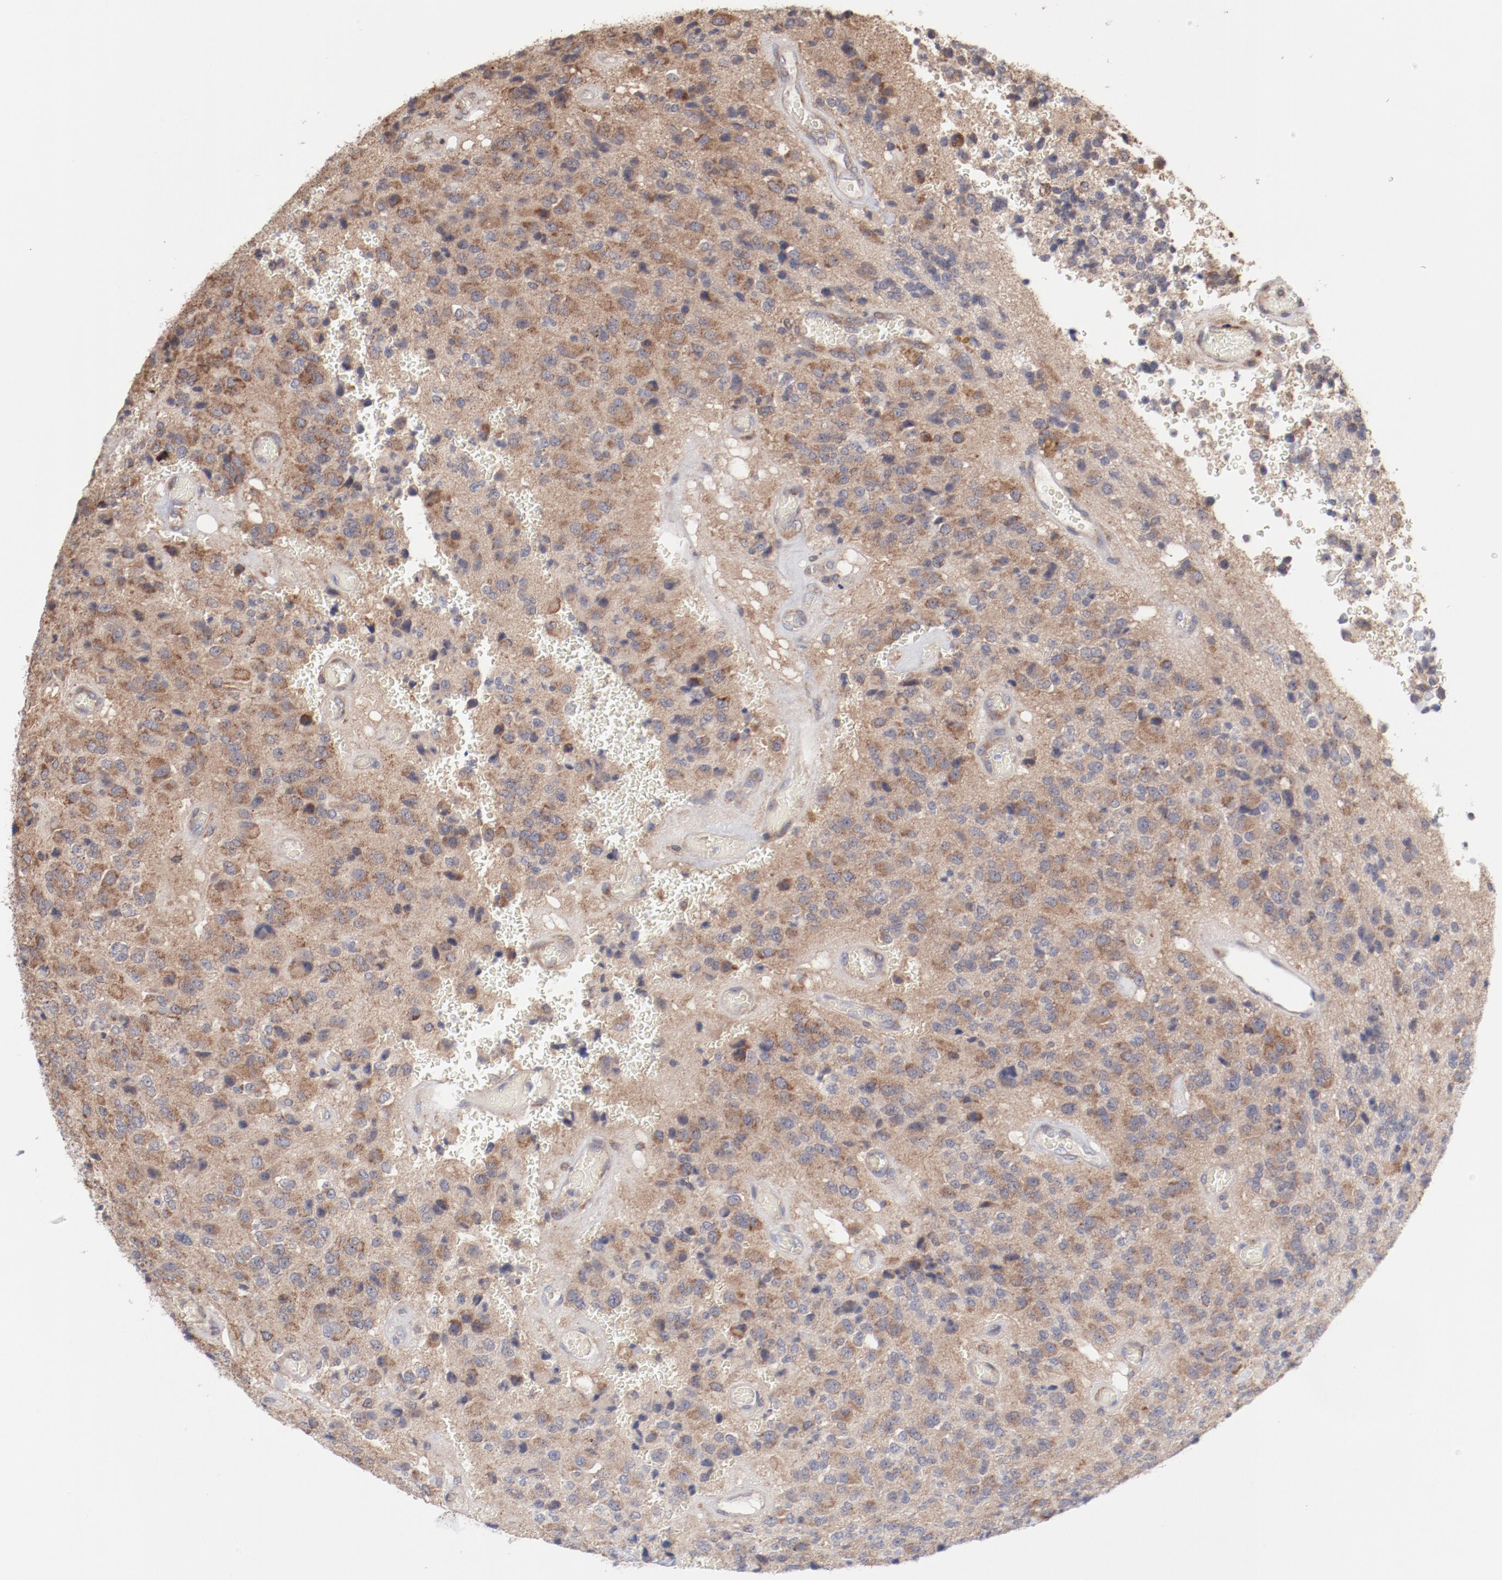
{"staining": {"intensity": "moderate", "quantity": ">75%", "location": "cytoplasmic/membranous"}, "tissue": "glioma", "cell_type": "Tumor cells", "image_type": "cancer", "snomed": [{"axis": "morphology", "description": "Glioma, malignant, High grade"}, {"axis": "topography", "description": "pancreas cauda"}], "caption": "A high-resolution histopathology image shows IHC staining of glioma, which reveals moderate cytoplasmic/membranous staining in approximately >75% of tumor cells. (DAB IHC with brightfield microscopy, high magnification).", "gene": "PPFIBP2", "patient": {"sex": "male", "age": 60}}